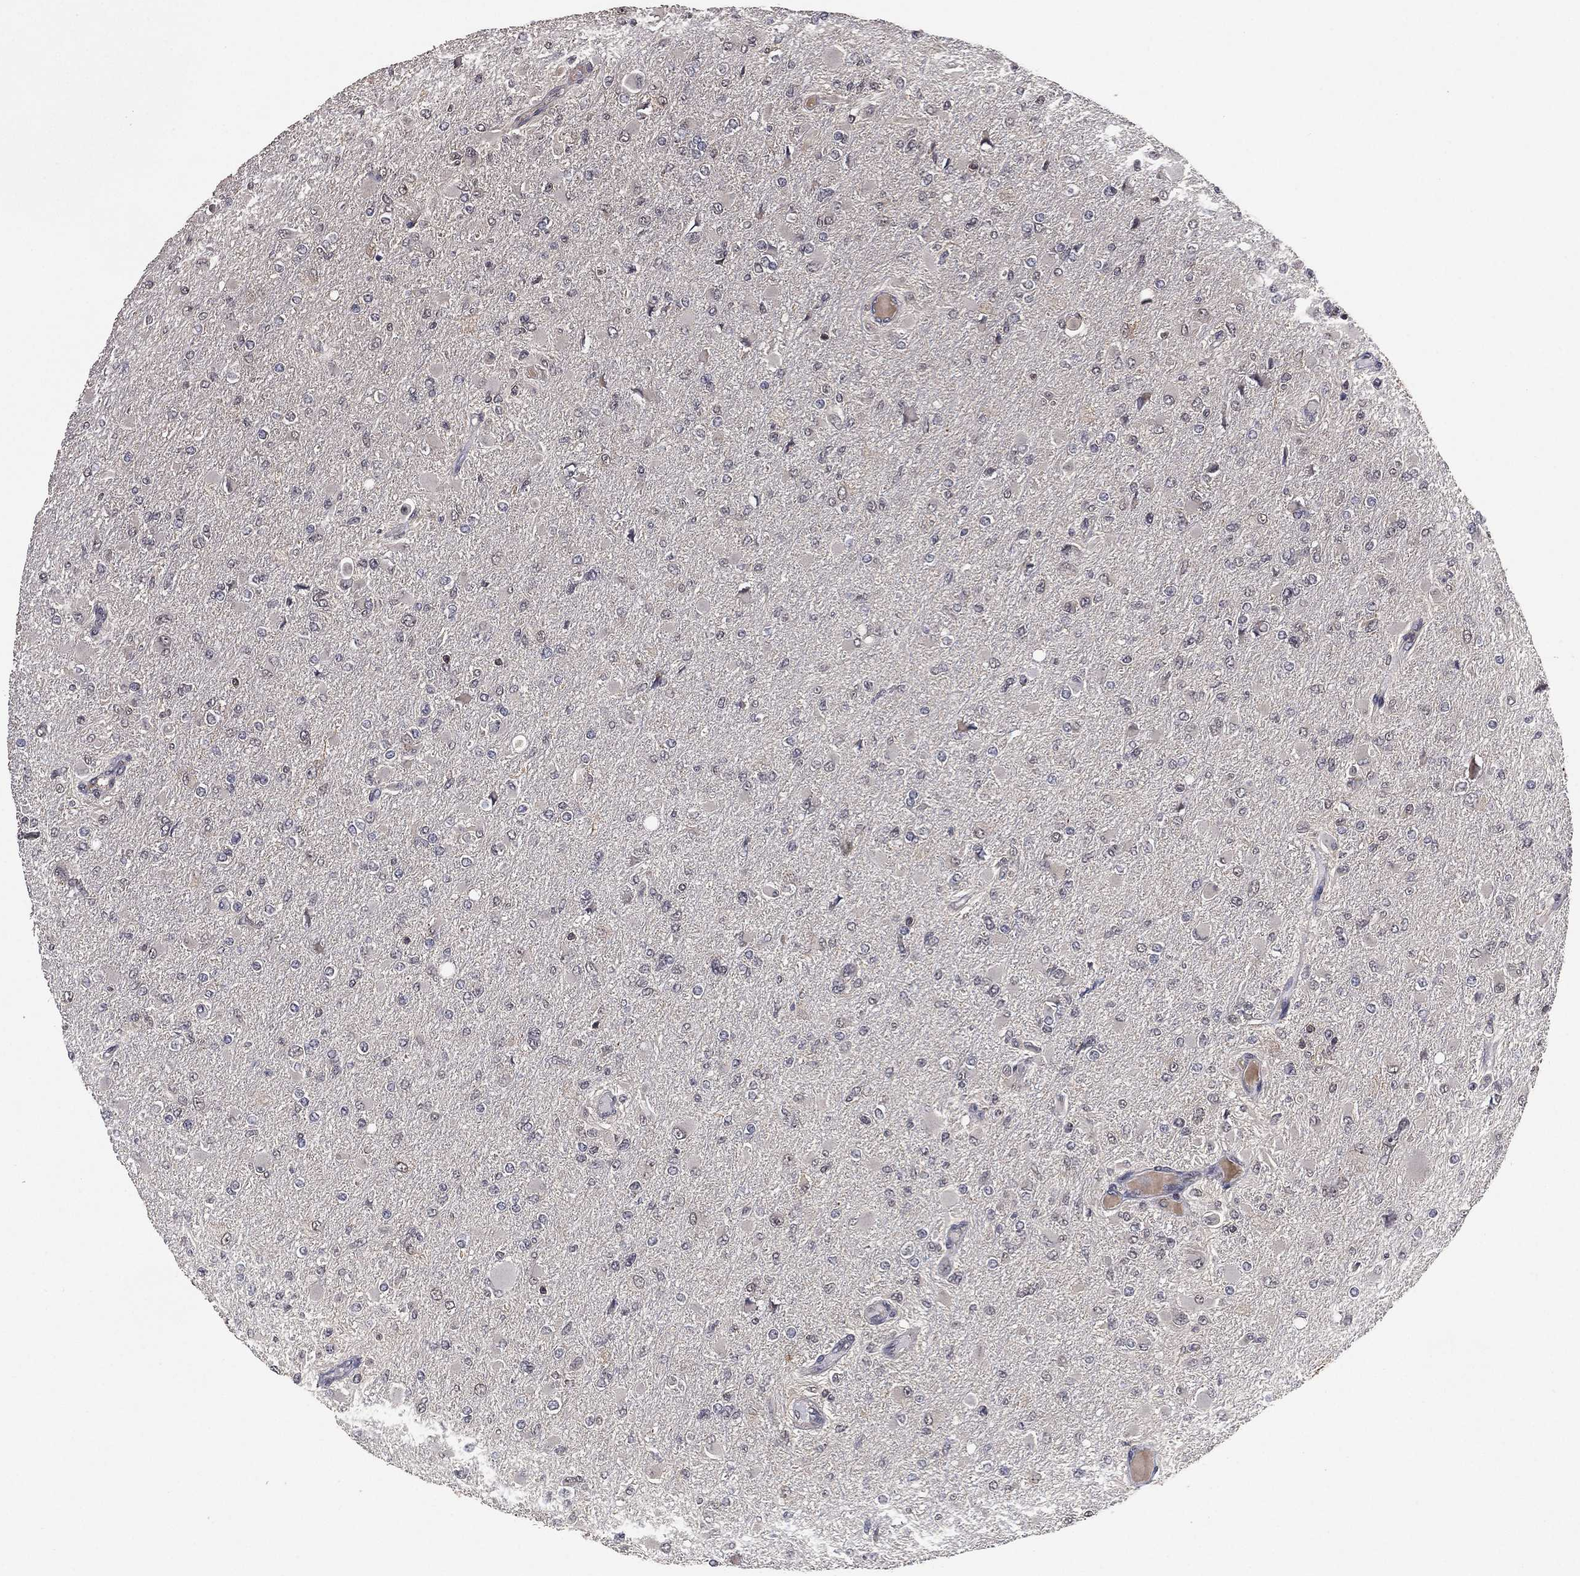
{"staining": {"intensity": "negative", "quantity": "none", "location": "none"}, "tissue": "glioma", "cell_type": "Tumor cells", "image_type": "cancer", "snomed": [{"axis": "morphology", "description": "Glioma, malignant, High grade"}, {"axis": "topography", "description": "Cerebral cortex"}], "caption": "Immunohistochemistry photomicrograph of malignant glioma (high-grade) stained for a protein (brown), which displays no expression in tumor cells.", "gene": "NELFCD", "patient": {"sex": "female", "age": 36}}